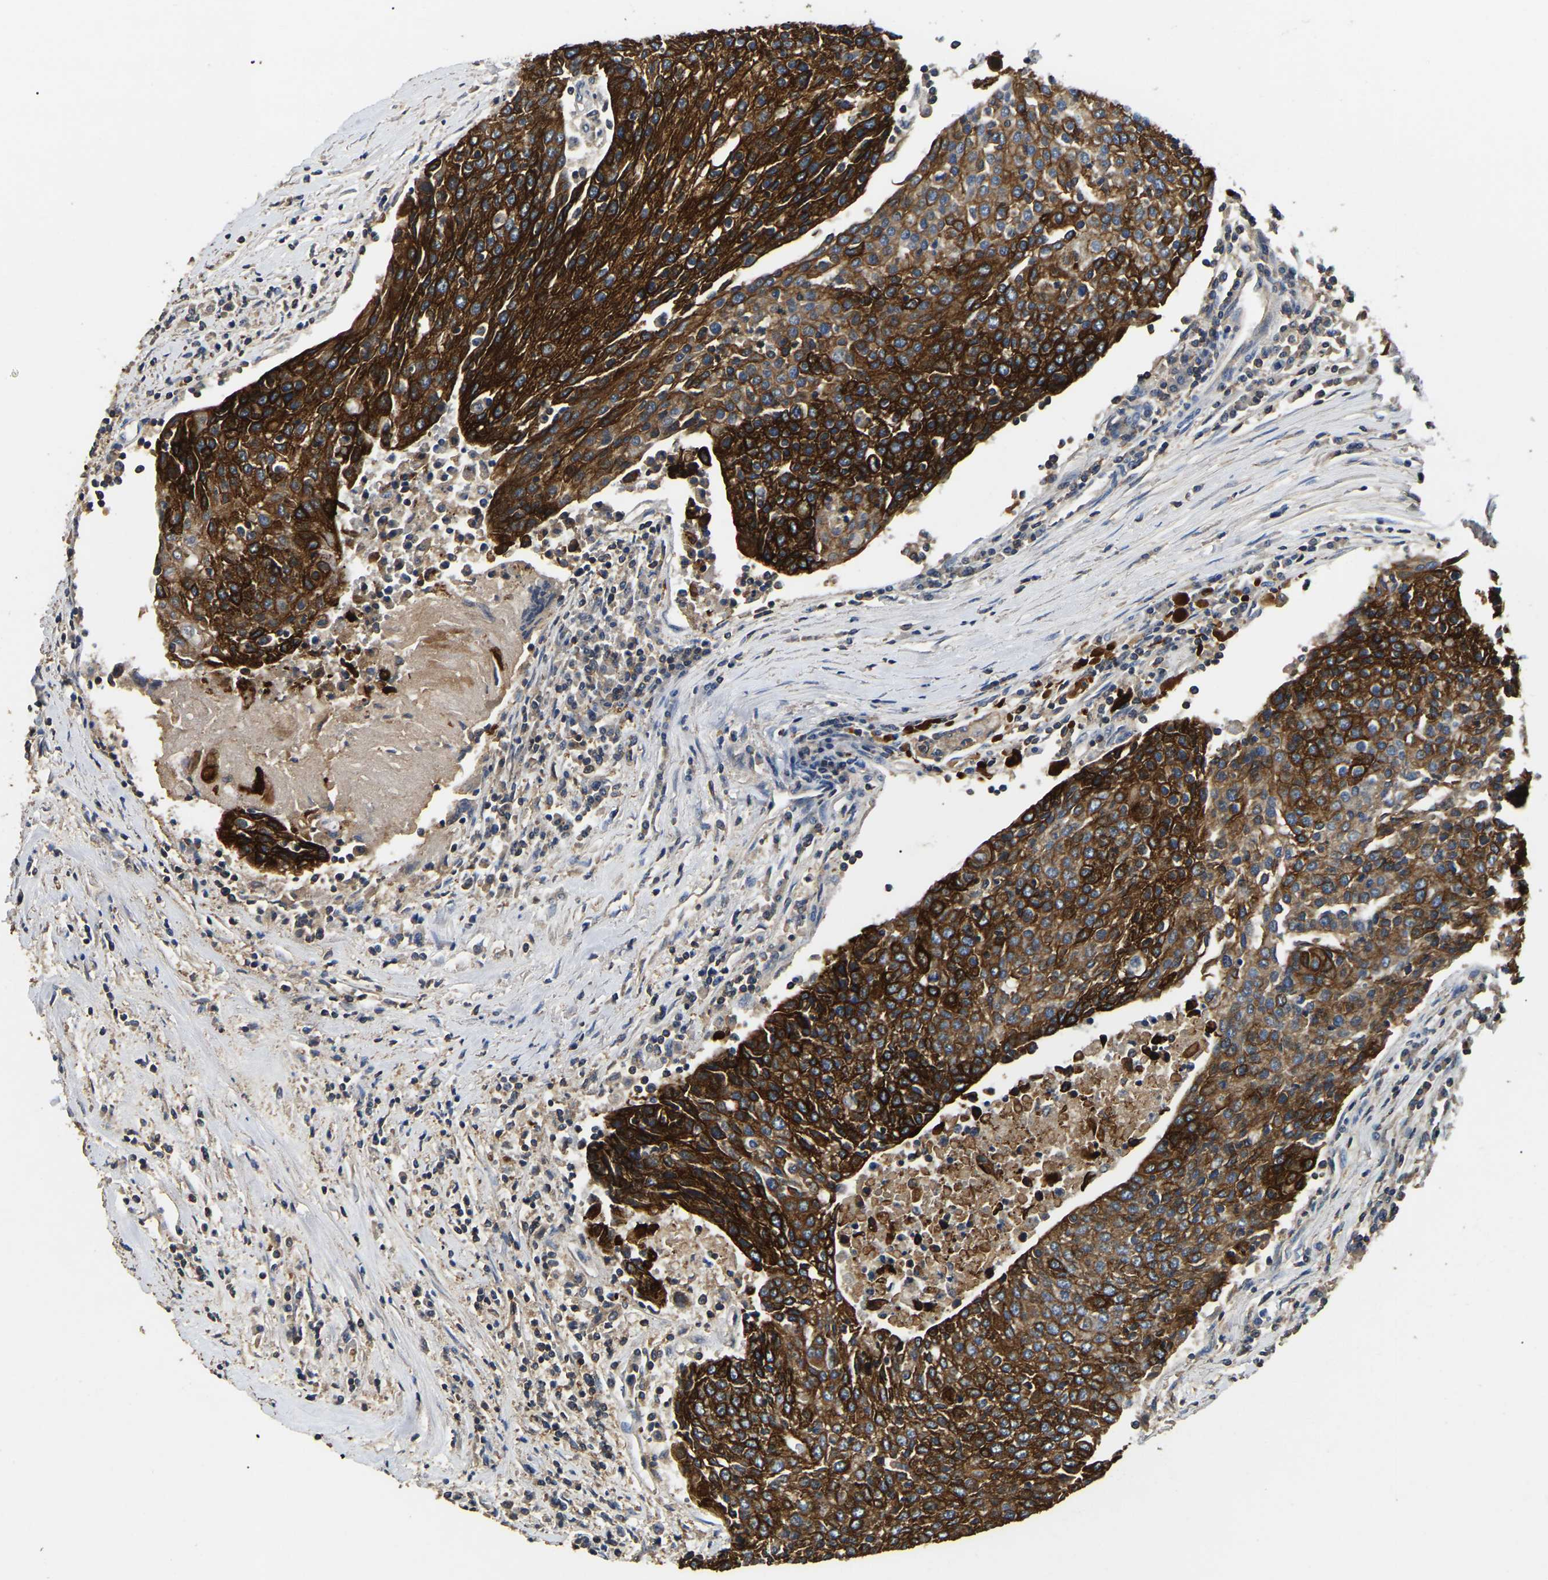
{"staining": {"intensity": "strong", "quantity": ">75%", "location": "cytoplasmic/membranous"}, "tissue": "urothelial cancer", "cell_type": "Tumor cells", "image_type": "cancer", "snomed": [{"axis": "morphology", "description": "Urothelial carcinoma, High grade"}, {"axis": "topography", "description": "Urinary bladder"}], "caption": "A histopathology image of human urothelial cancer stained for a protein demonstrates strong cytoplasmic/membranous brown staining in tumor cells.", "gene": "SMPD2", "patient": {"sex": "female", "age": 85}}